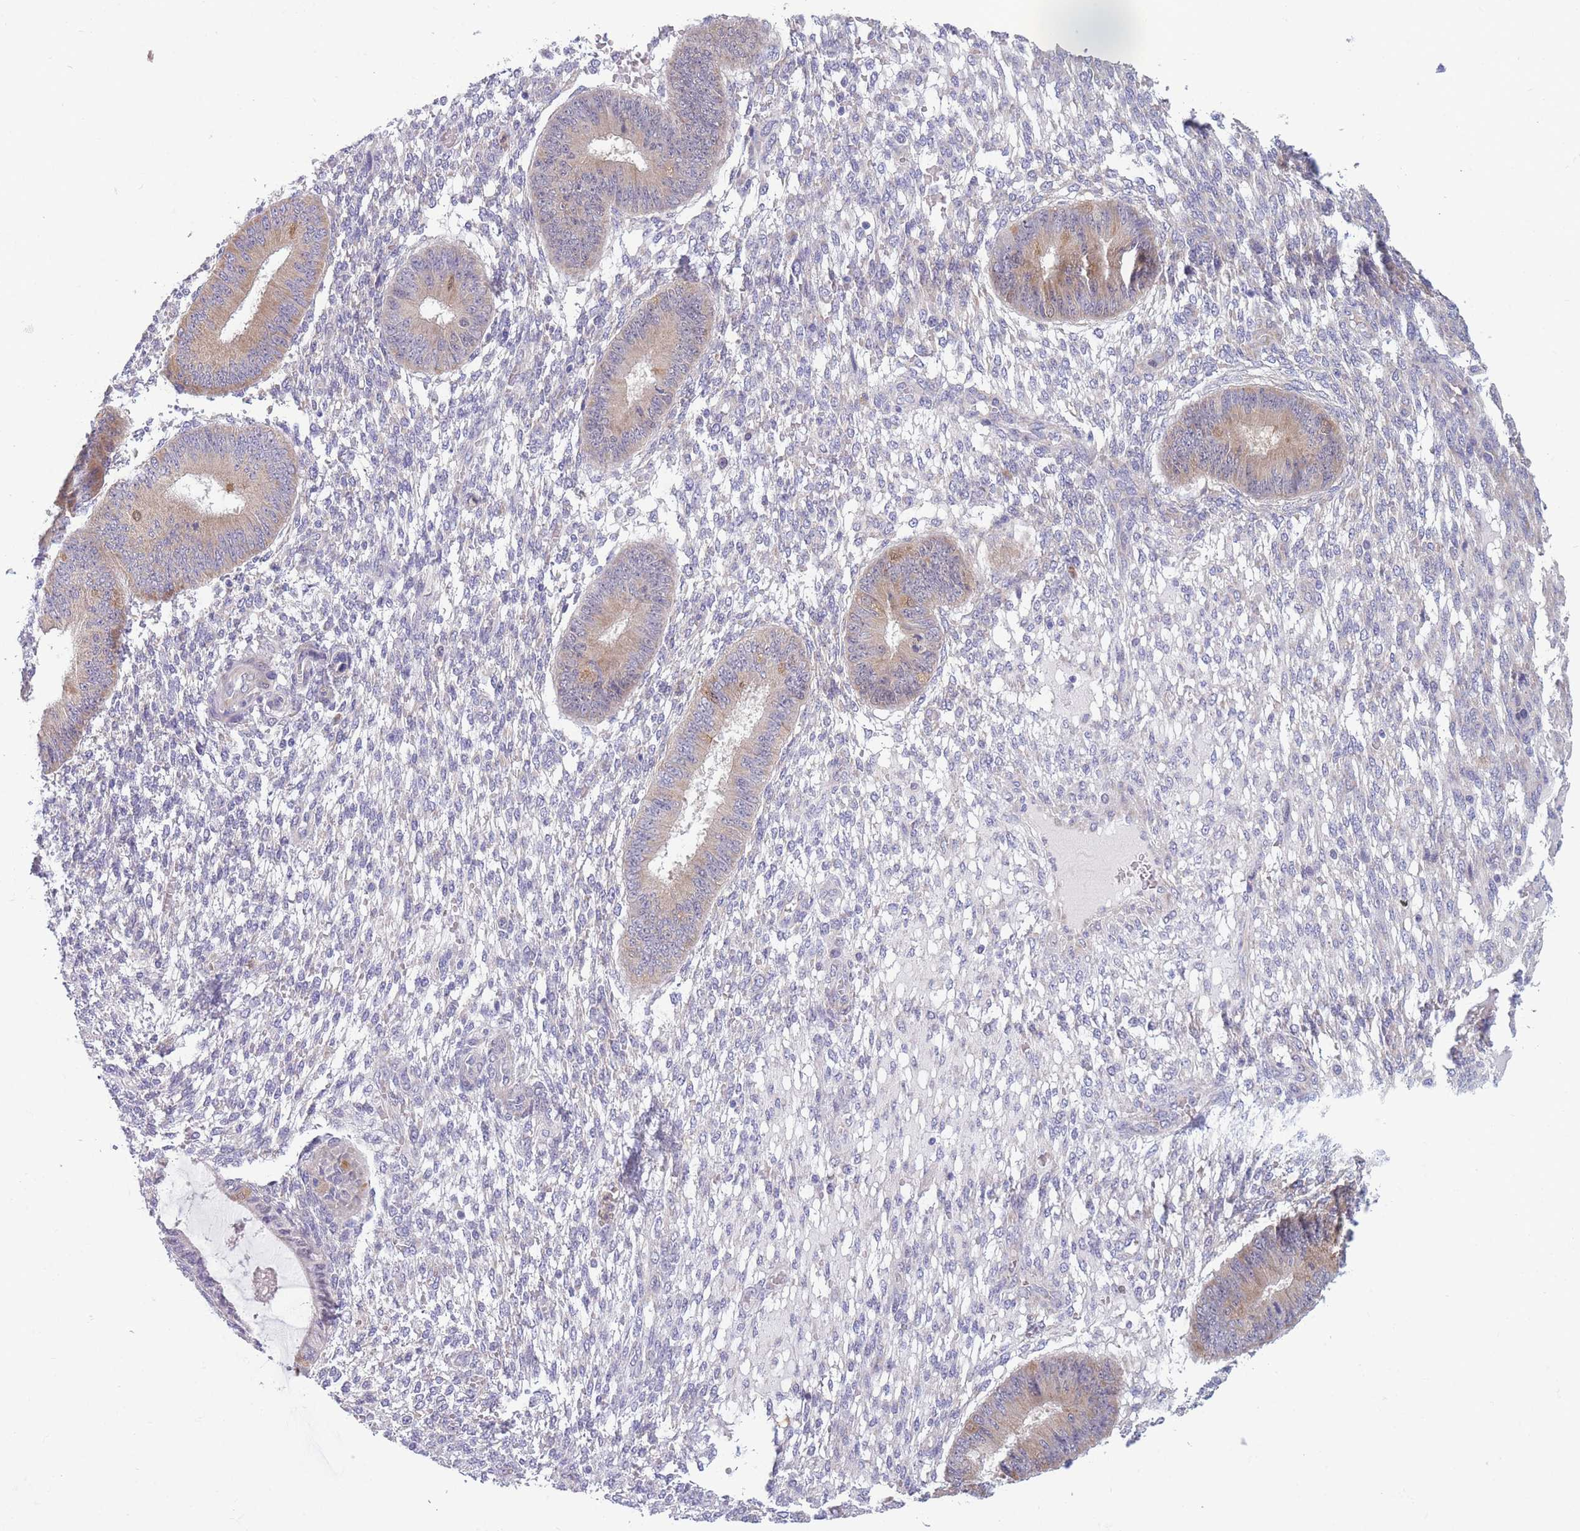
{"staining": {"intensity": "negative", "quantity": "none", "location": "none"}, "tissue": "endometrium", "cell_type": "Cells in endometrial stroma", "image_type": "normal", "snomed": [{"axis": "morphology", "description": "Normal tissue, NOS"}, {"axis": "topography", "description": "Endometrium"}], "caption": "IHC of normal human endometrium displays no expression in cells in endometrial stroma. (DAB immunohistochemistry, high magnification).", "gene": "NDUFAF6", "patient": {"sex": "female", "age": 49}}